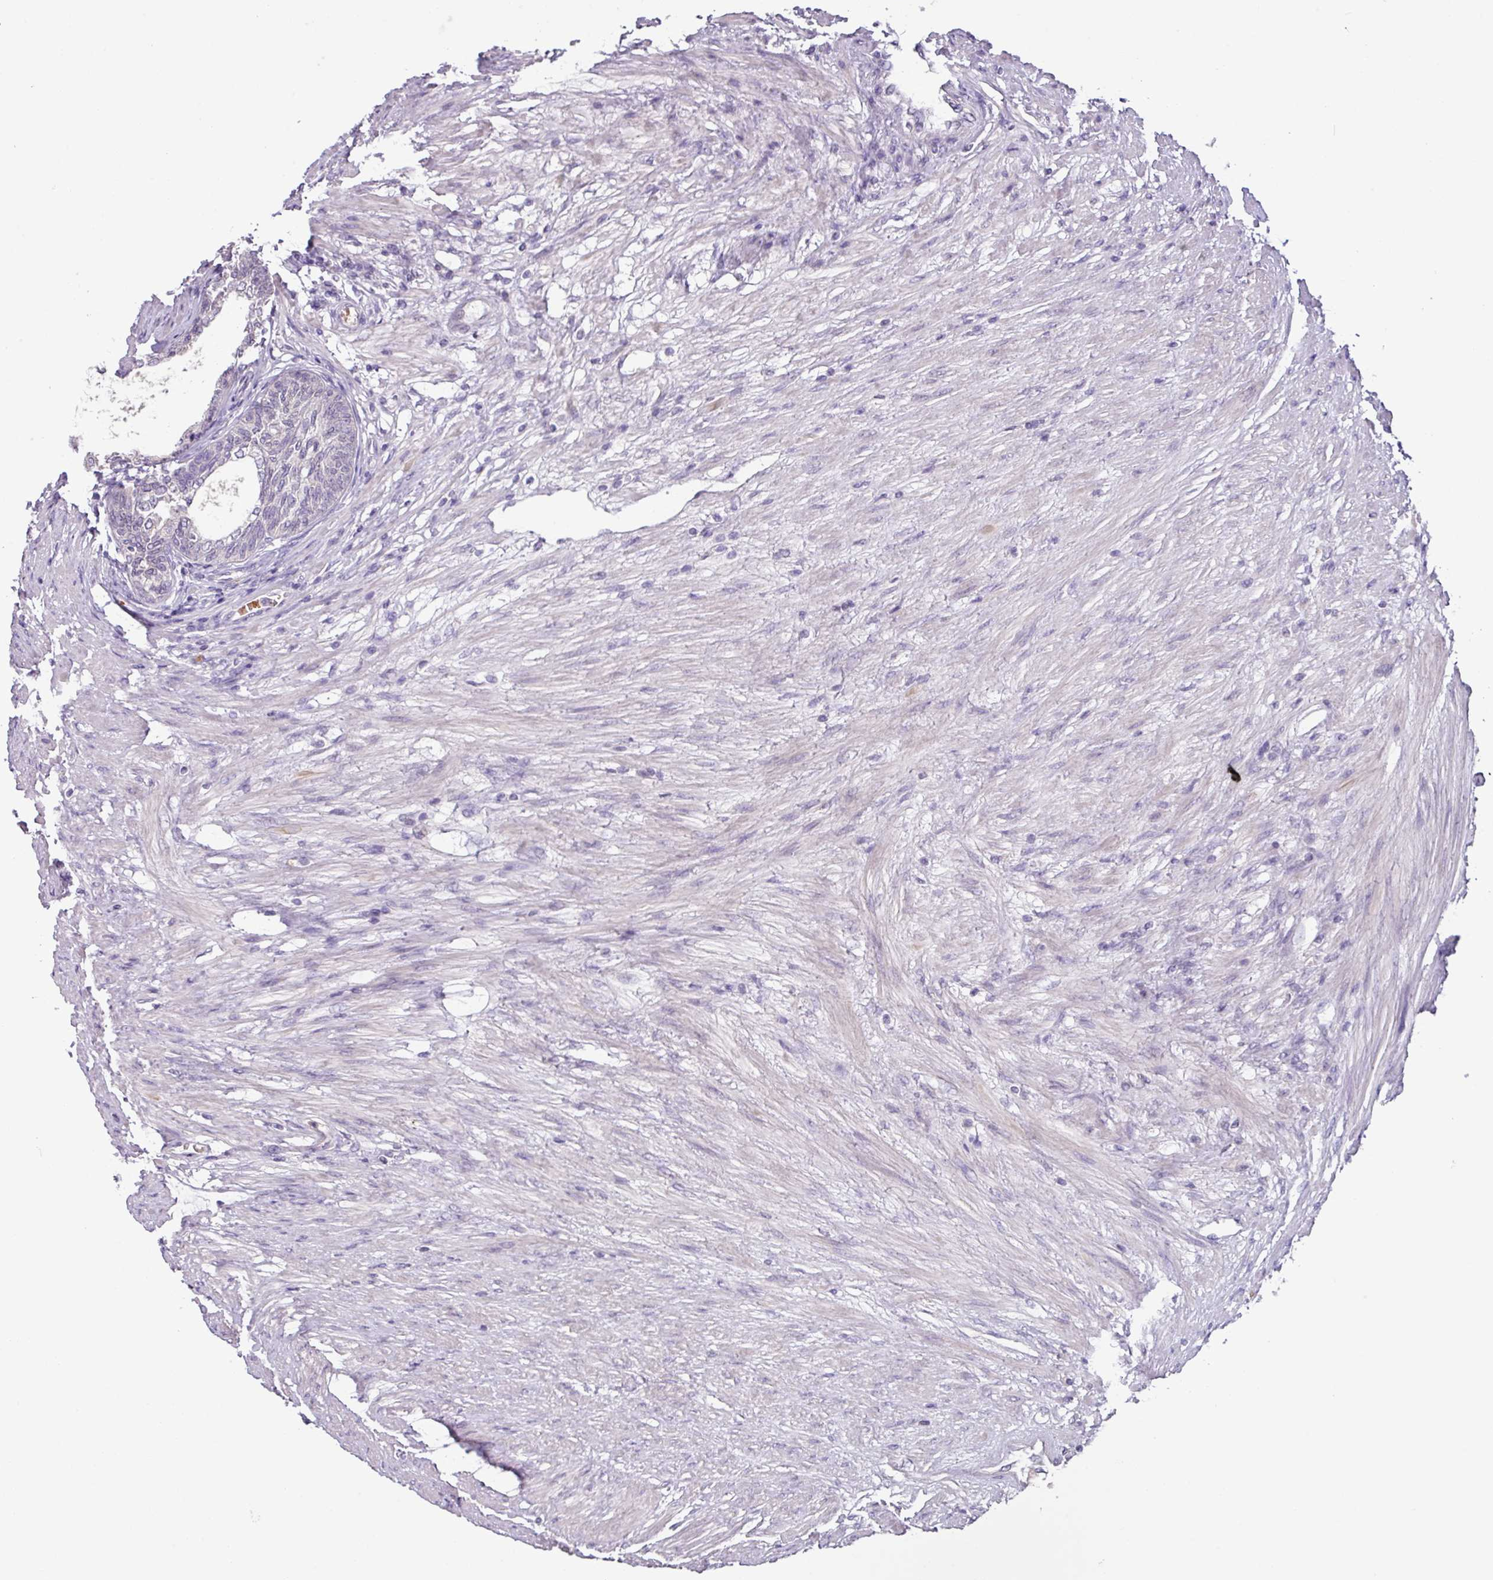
{"staining": {"intensity": "negative", "quantity": "none", "location": "none"}, "tissue": "prostate cancer", "cell_type": "Tumor cells", "image_type": "cancer", "snomed": [{"axis": "morphology", "description": "Adenocarcinoma, High grade"}, {"axis": "topography", "description": "Prostate"}], "caption": "A high-resolution histopathology image shows immunohistochemistry staining of prostate cancer (high-grade adenocarcinoma), which reveals no significant positivity in tumor cells.", "gene": "SLC5A10", "patient": {"sex": "male", "age": 69}}